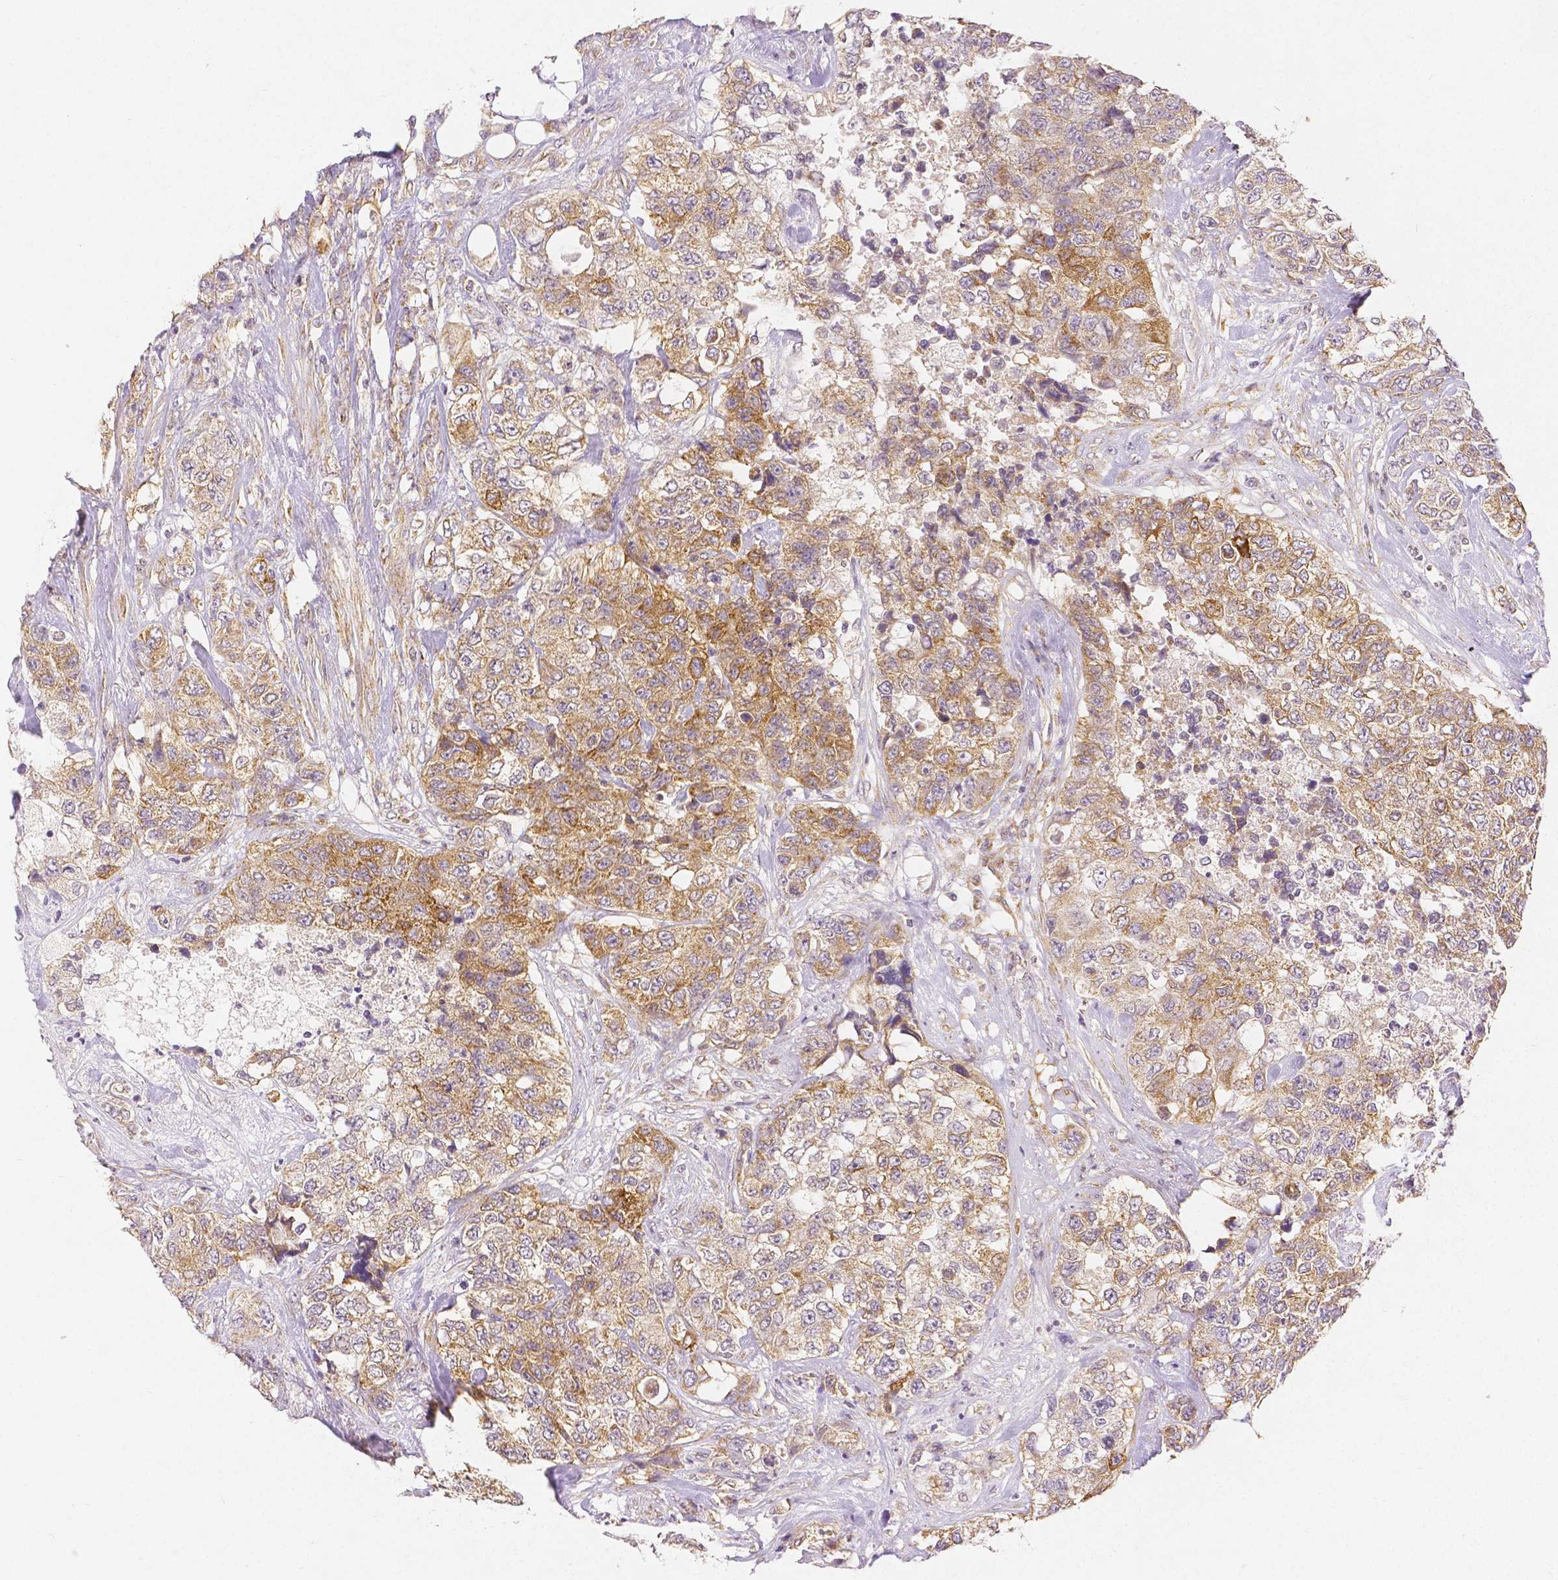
{"staining": {"intensity": "moderate", "quantity": ">75%", "location": "cytoplasmic/membranous"}, "tissue": "urothelial cancer", "cell_type": "Tumor cells", "image_type": "cancer", "snomed": [{"axis": "morphology", "description": "Urothelial carcinoma, High grade"}, {"axis": "topography", "description": "Urinary bladder"}], "caption": "Approximately >75% of tumor cells in human urothelial cancer display moderate cytoplasmic/membranous protein staining as visualized by brown immunohistochemical staining.", "gene": "RHOT1", "patient": {"sex": "female", "age": 78}}